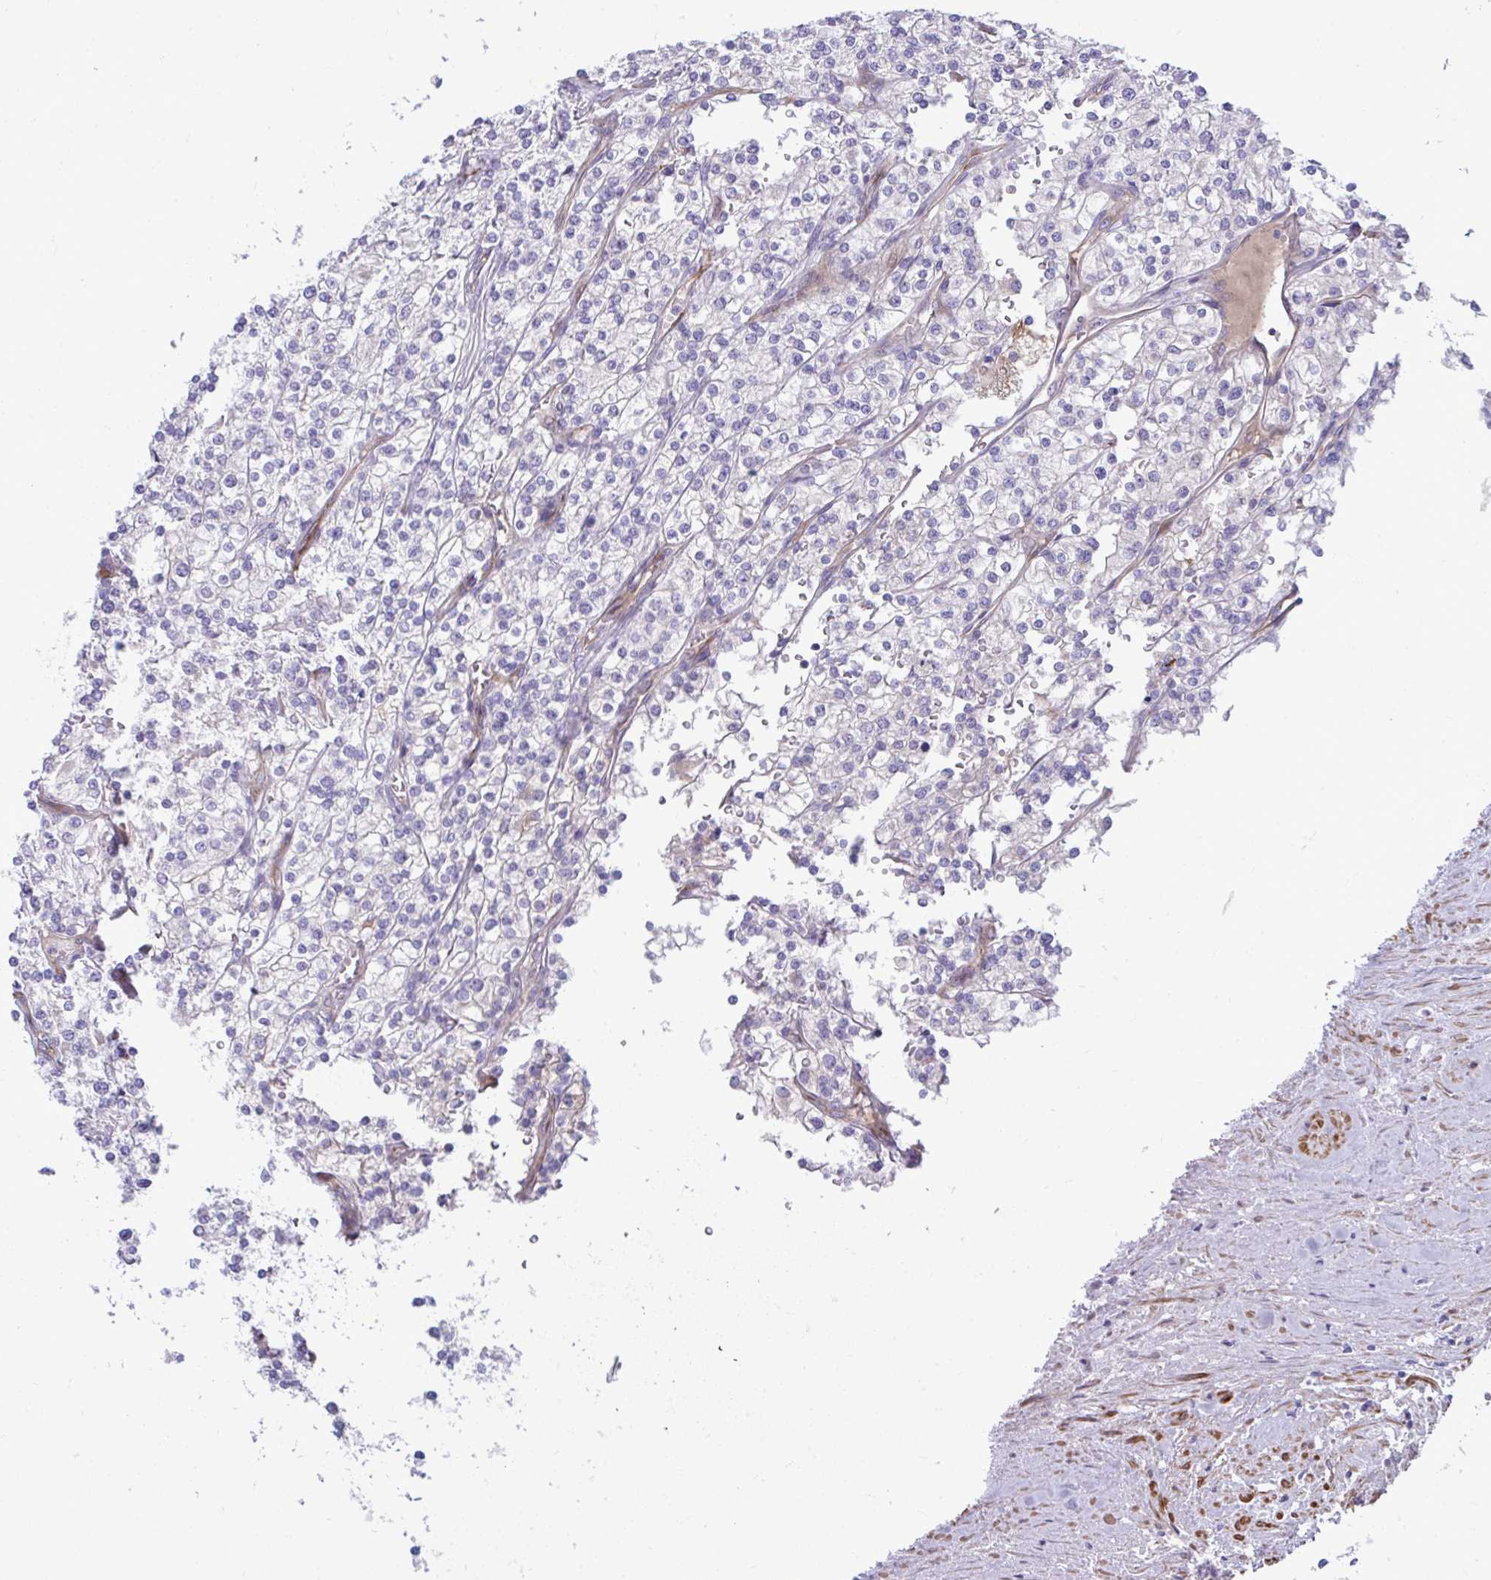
{"staining": {"intensity": "negative", "quantity": "none", "location": "none"}, "tissue": "renal cancer", "cell_type": "Tumor cells", "image_type": "cancer", "snomed": [{"axis": "morphology", "description": "Adenocarcinoma, NOS"}, {"axis": "topography", "description": "Kidney"}], "caption": "Immunohistochemical staining of renal cancer (adenocarcinoma) exhibits no significant positivity in tumor cells. (DAB immunohistochemistry (IHC), high magnification).", "gene": "PIGZ", "patient": {"sex": "male", "age": 80}}